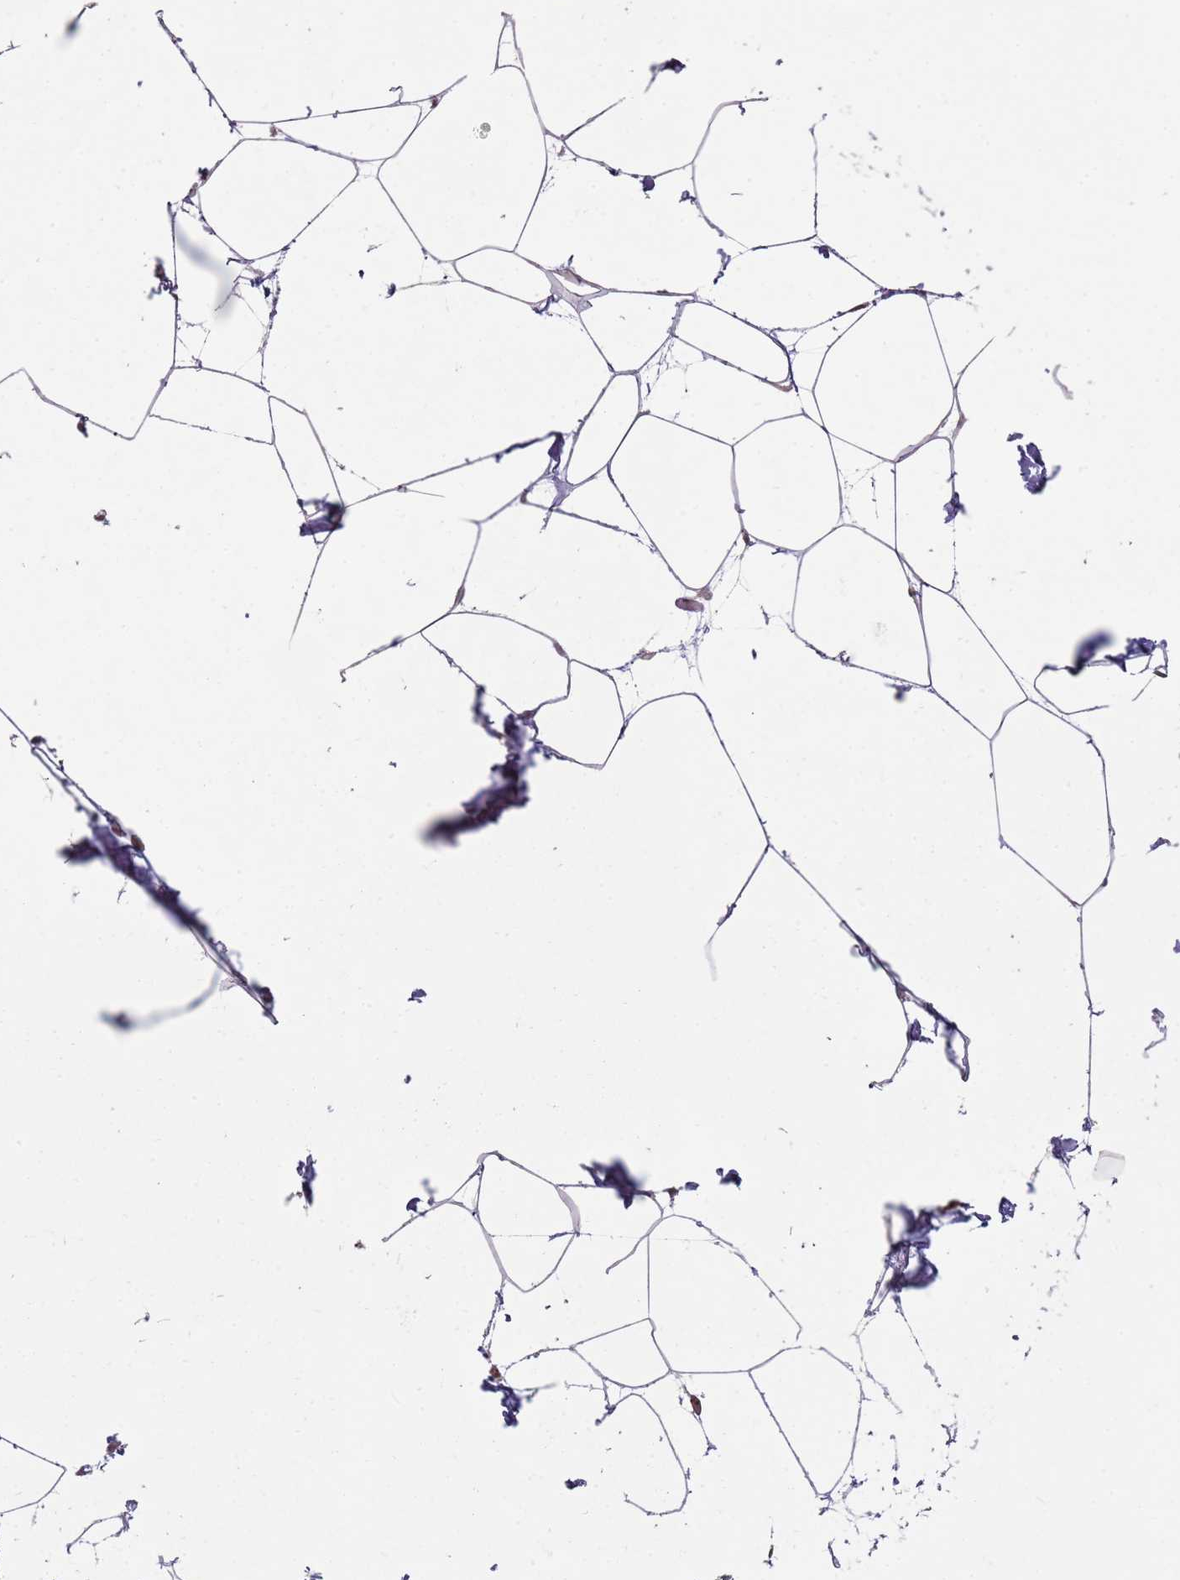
{"staining": {"intensity": "weak", "quantity": "25%-75%", "location": "nuclear"}, "tissue": "adipose tissue", "cell_type": "Adipocytes", "image_type": "normal", "snomed": [{"axis": "morphology", "description": "Normal tissue, NOS"}, {"axis": "topography", "description": "Adipose tissue"}], "caption": "Immunohistochemical staining of benign human adipose tissue shows low levels of weak nuclear positivity in about 25%-75% of adipocytes.", "gene": "PHC2", "patient": {"sex": "female", "age": 37}}